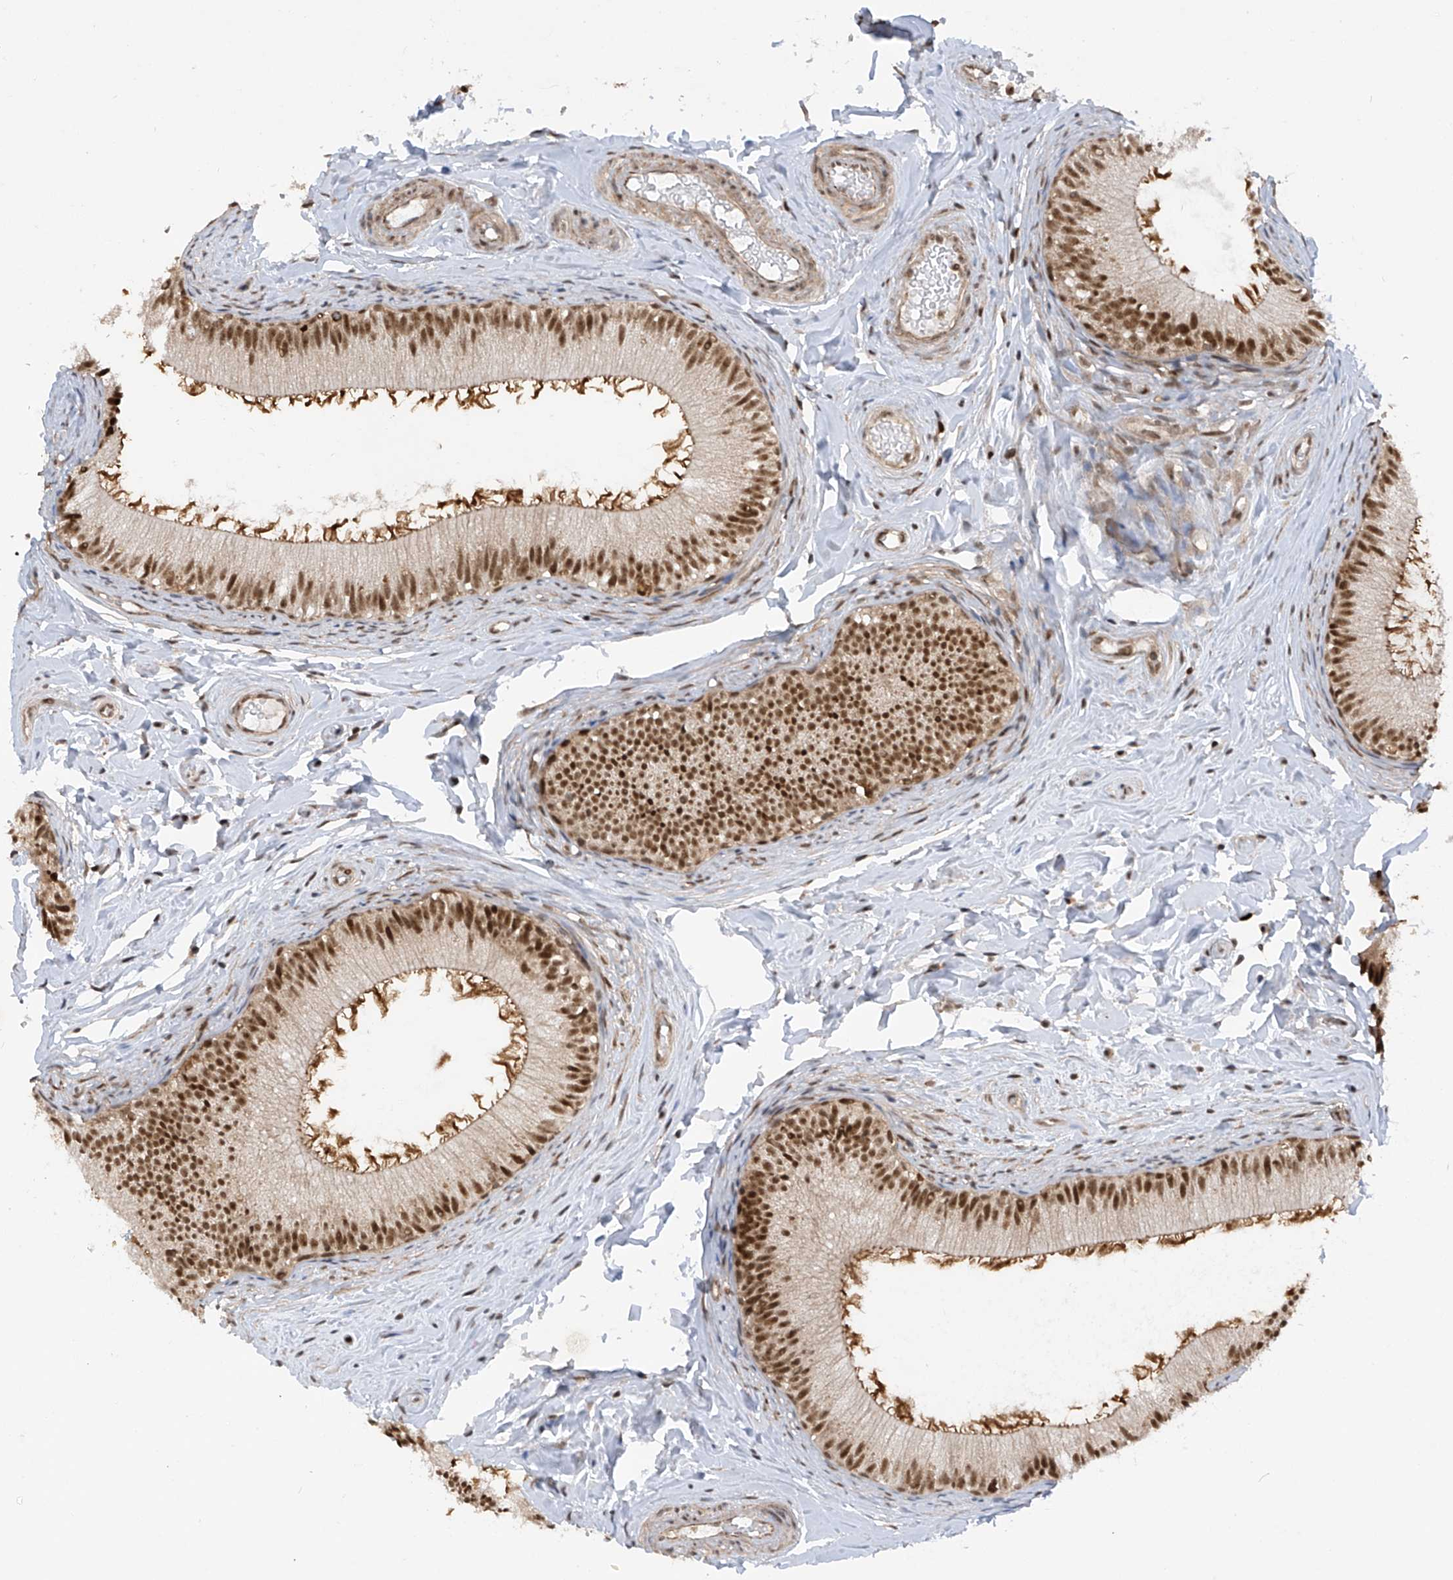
{"staining": {"intensity": "strong", "quantity": ">75%", "location": "nuclear"}, "tissue": "epididymis", "cell_type": "Glandular cells", "image_type": "normal", "snomed": [{"axis": "morphology", "description": "Normal tissue, NOS"}, {"axis": "topography", "description": "Epididymis"}], "caption": "This photomicrograph exhibits immunohistochemistry (IHC) staining of normal human epididymis, with high strong nuclear expression in about >75% of glandular cells.", "gene": "REPIN1", "patient": {"sex": "male", "age": 34}}